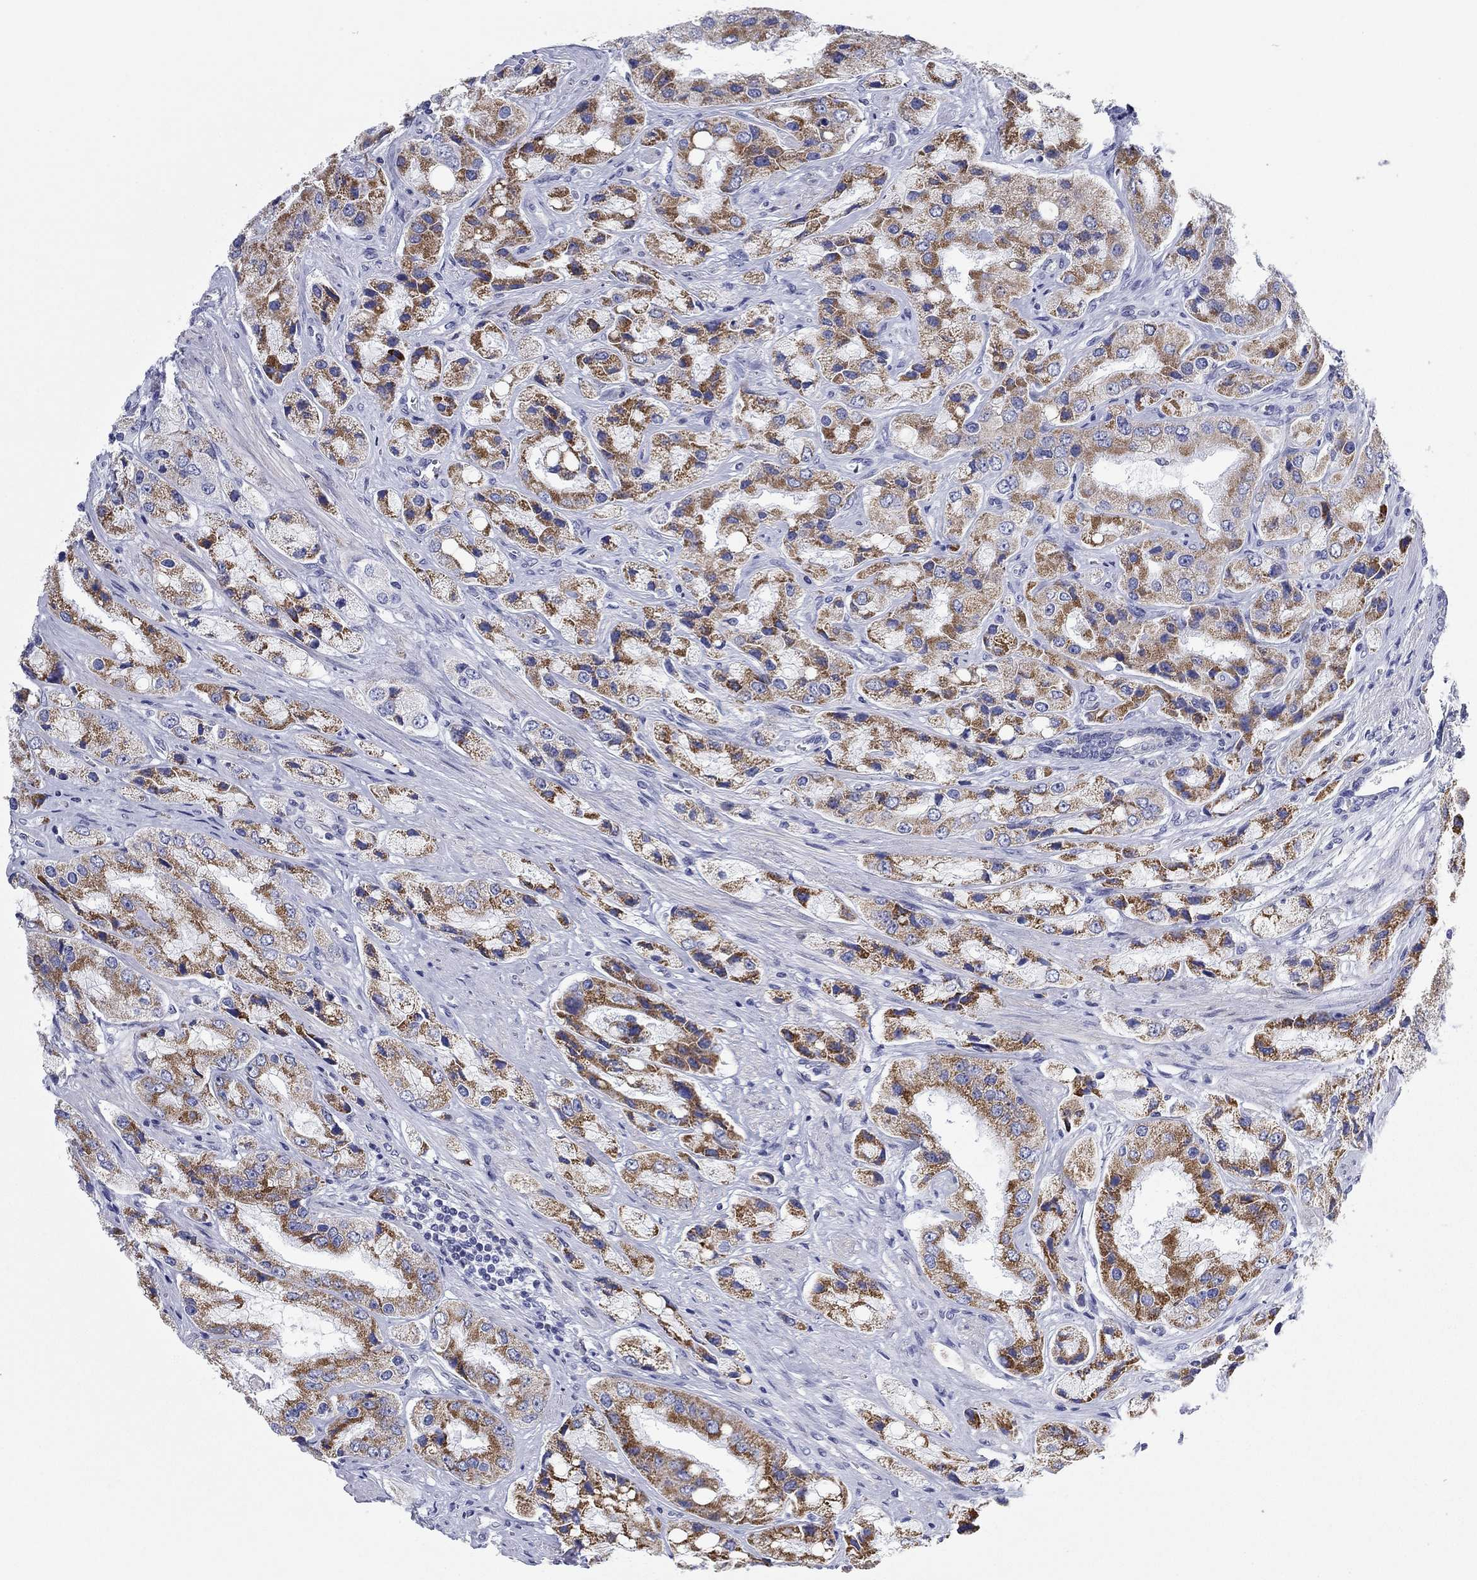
{"staining": {"intensity": "strong", "quantity": ">75%", "location": "cytoplasmic/membranous"}, "tissue": "prostate cancer", "cell_type": "Tumor cells", "image_type": "cancer", "snomed": [{"axis": "morphology", "description": "Adenocarcinoma, Low grade"}, {"axis": "topography", "description": "Prostate"}], "caption": "A high amount of strong cytoplasmic/membranous staining is seen in approximately >75% of tumor cells in prostate cancer (low-grade adenocarcinoma) tissue. The protein of interest is stained brown, and the nuclei are stained in blue (DAB IHC with brightfield microscopy, high magnification).", "gene": "CHI3L2", "patient": {"sex": "male", "age": 69}}